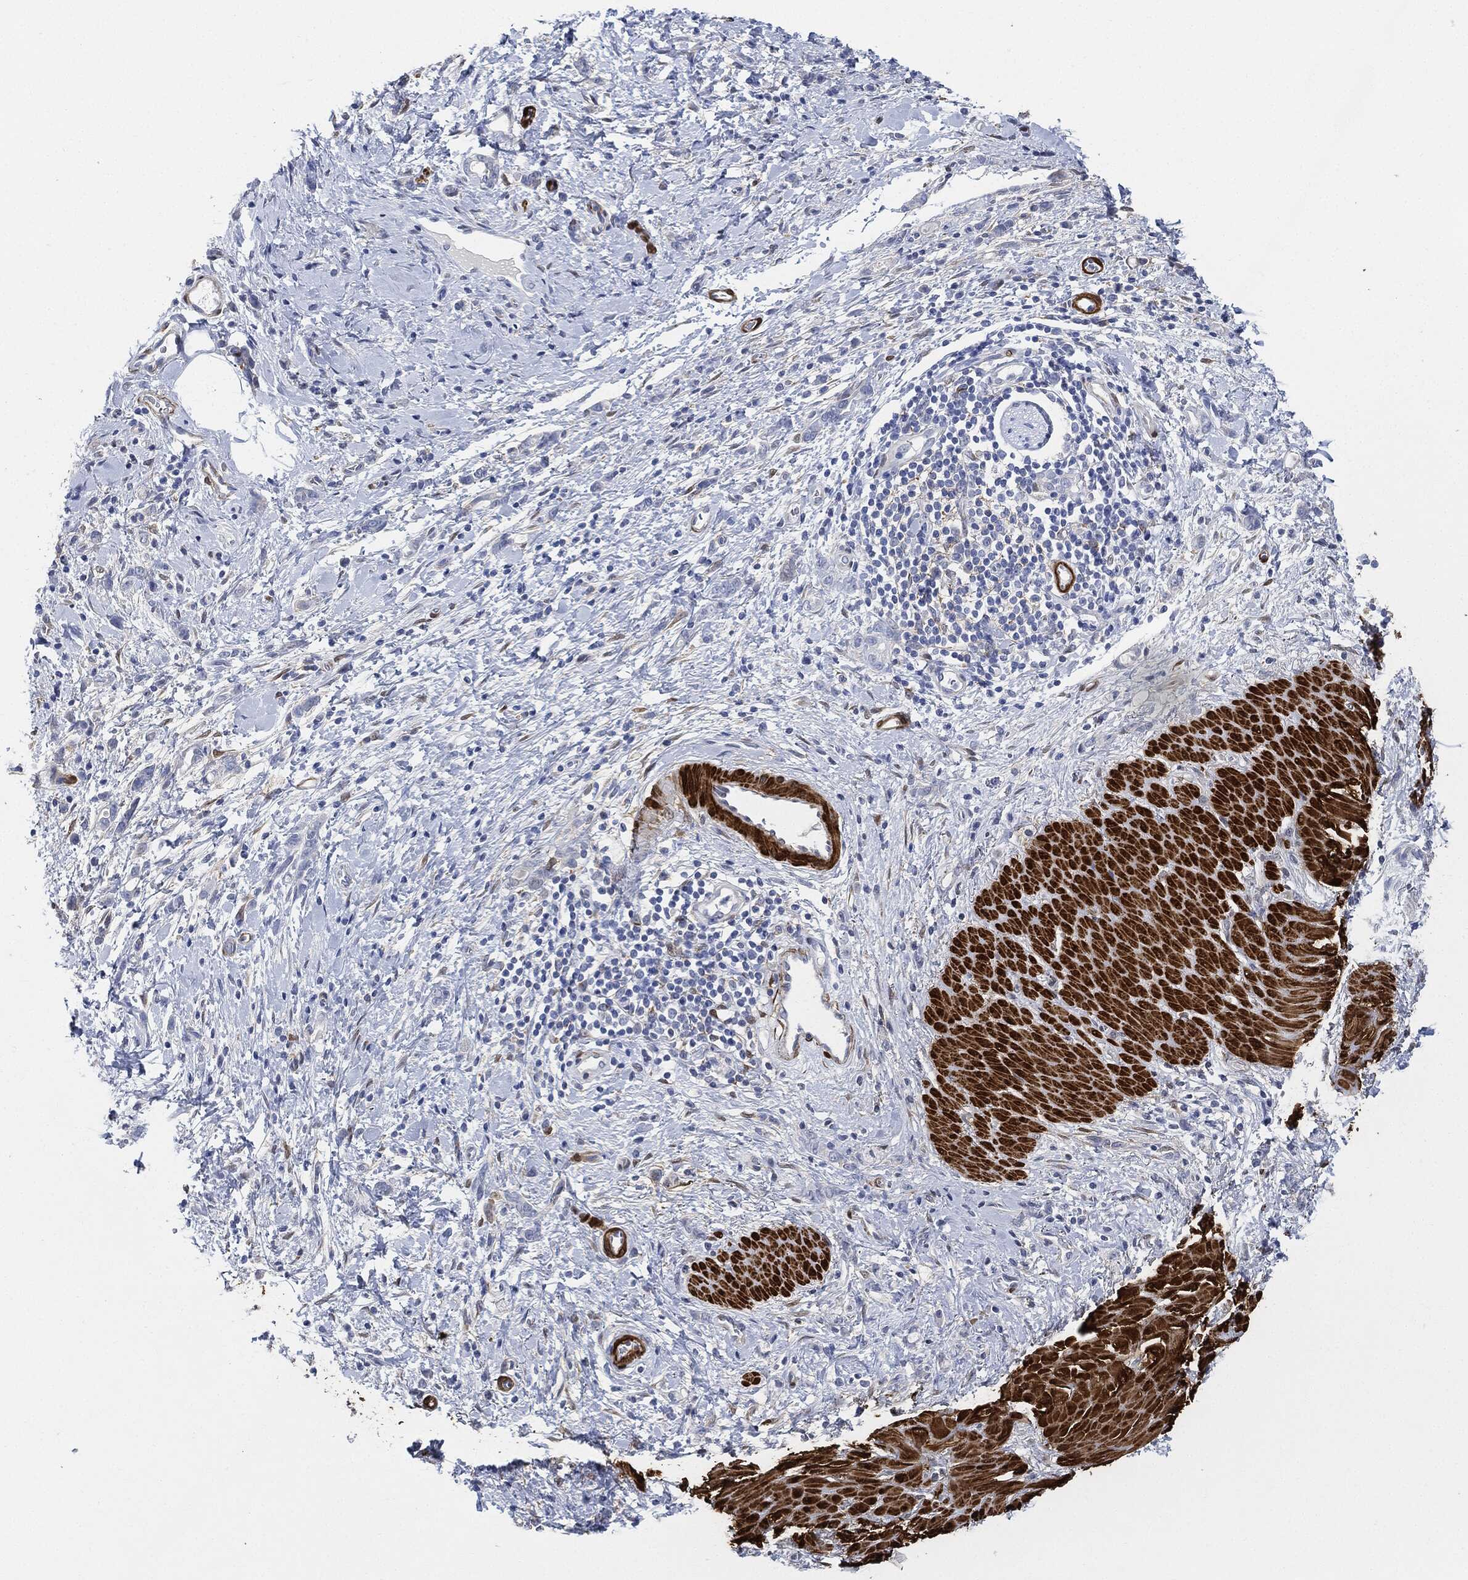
{"staining": {"intensity": "negative", "quantity": "none", "location": "none"}, "tissue": "stomach cancer", "cell_type": "Tumor cells", "image_type": "cancer", "snomed": [{"axis": "morphology", "description": "Normal tissue, NOS"}, {"axis": "morphology", "description": "Adenocarcinoma, NOS"}, {"axis": "topography", "description": "Stomach"}], "caption": "Immunohistochemistry (IHC) photomicrograph of stomach cancer stained for a protein (brown), which displays no staining in tumor cells.", "gene": "TAGLN", "patient": {"sex": "male", "age": 67}}